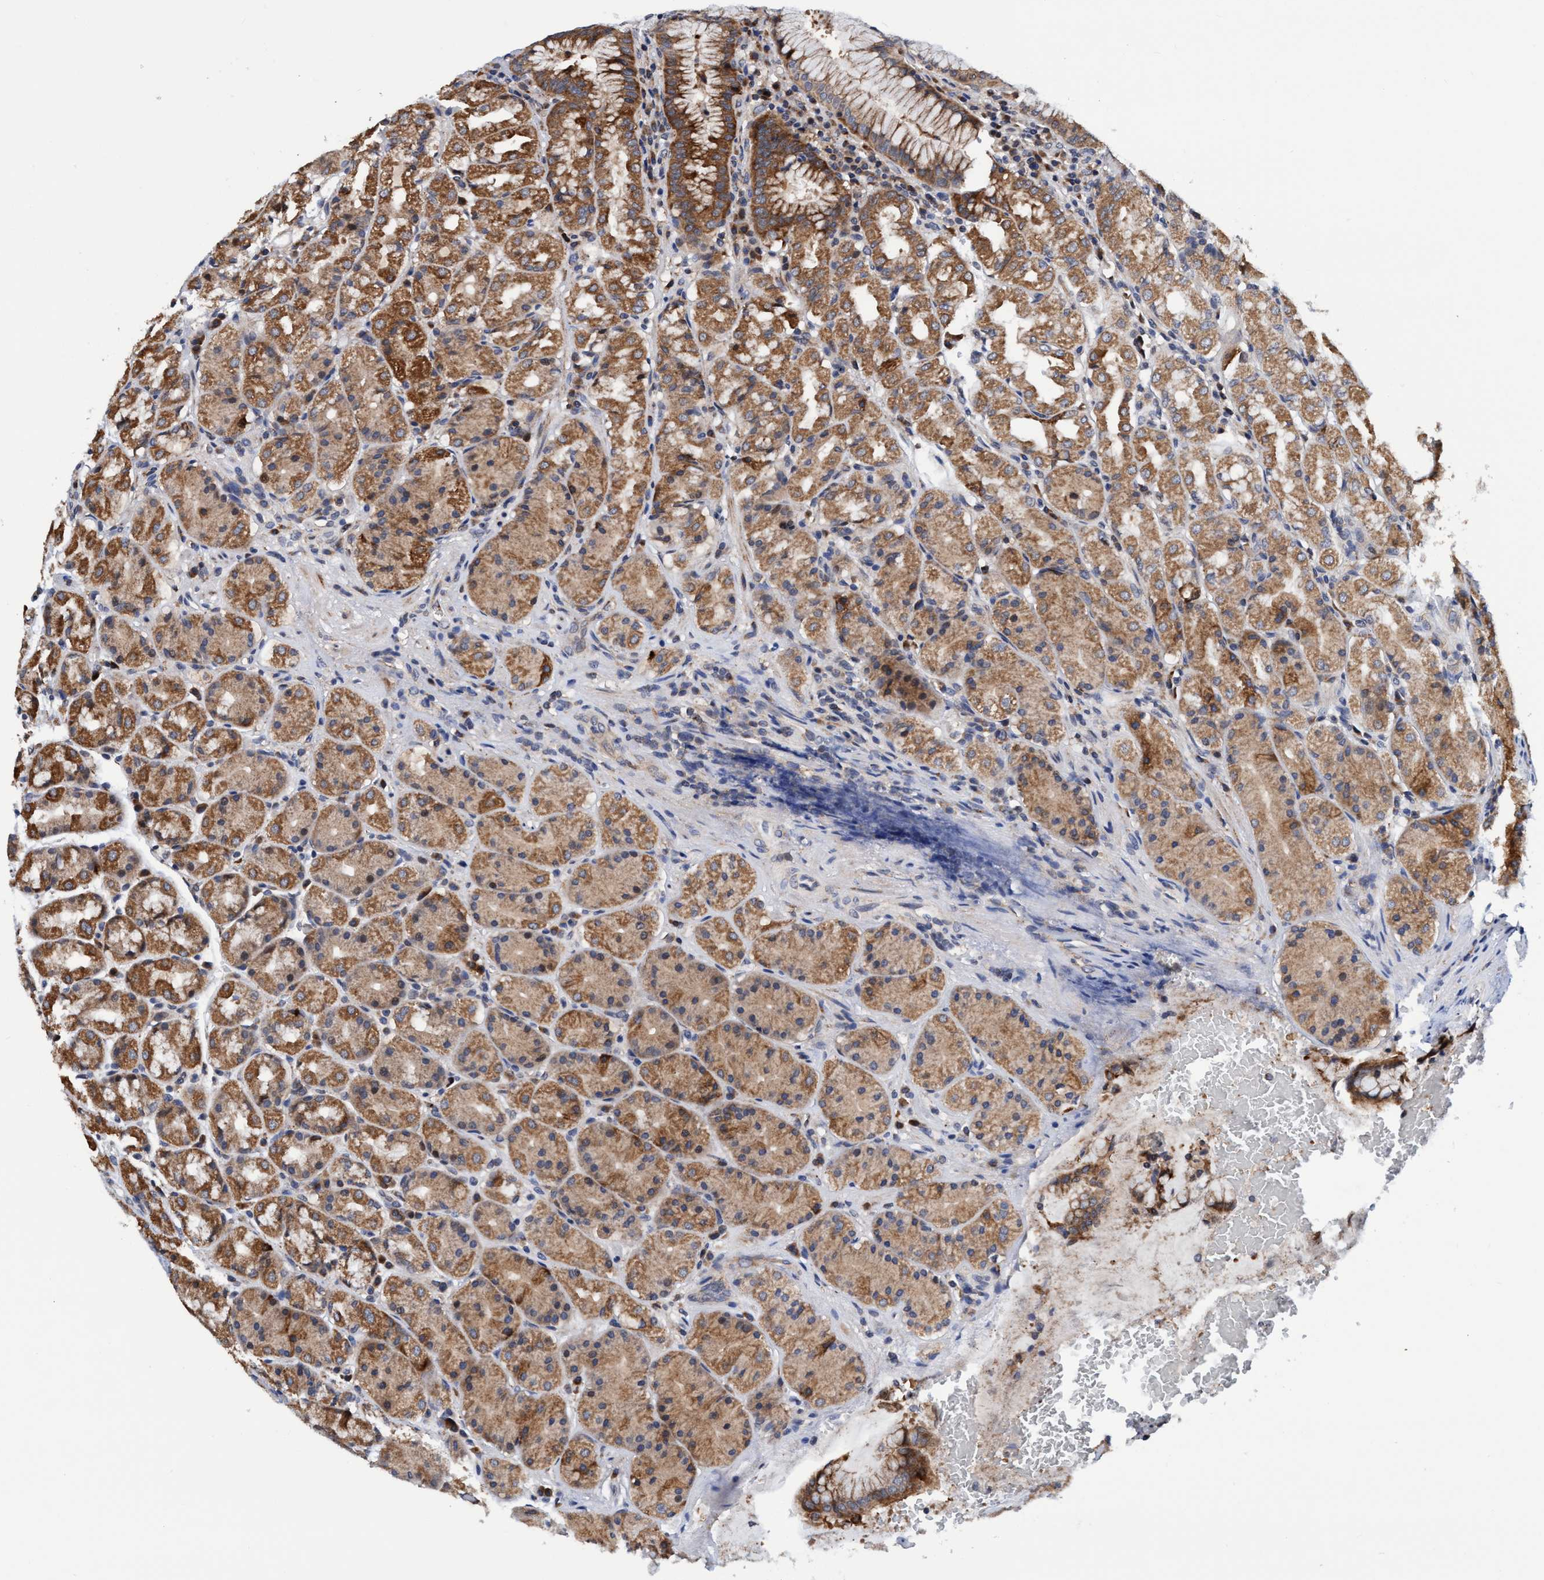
{"staining": {"intensity": "moderate", "quantity": ">75%", "location": "cytoplasmic/membranous"}, "tissue": "stomach", "cell_type": "Glandular cells", "image_type": "normal", "snomed": [{"axis": "morphology", "description": "Normal tissue, NOS"}, {"axis": "topography", "description": "Stomach"}, {"axis": "topography", "description": "Stomach, lower"}], "caption": "A histopathology image showing moderate cytoplasmic/membranous staining in approximately >75% of glandular cells in unremarkable stomach, as visualized by brown immunohistochemical staining.", "gene": "AGAP2", "patient": {"sex": "female", "age": 56}}